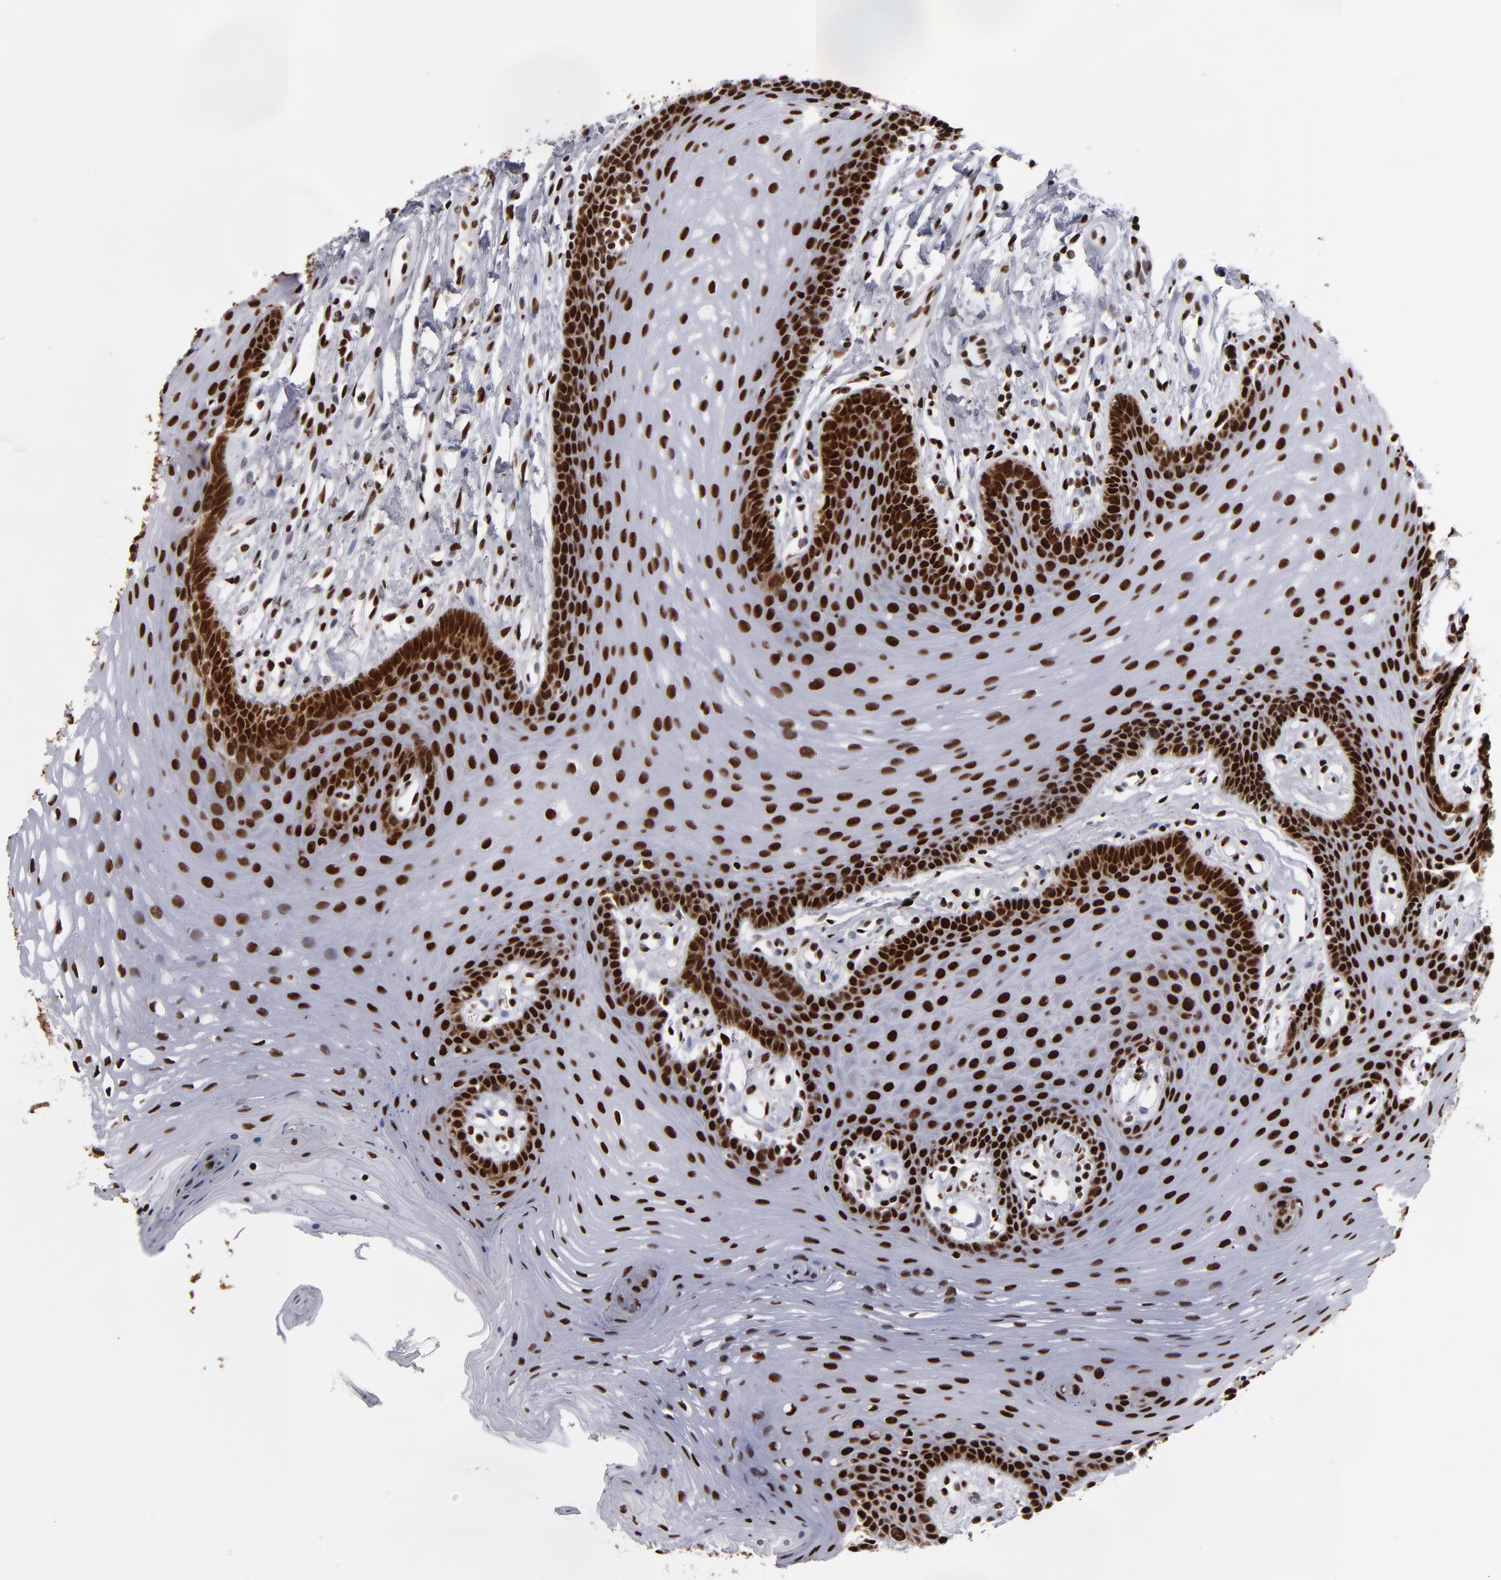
{"staining": {"intensity": "strong", "quantity": ">75%", "location": "nuclear"}, "tissue": "oral mucosa", "cell_type": "Squamous epithelial cells", "image_type": "normal", "snomed": [{"axis": "morphology", "description": "Normal tissue, NOS"}, {"axis": "topography", "description": "Oral tissue"}], "caption": "Protein expression analysis of benign human oral mucosa reveals strong nuclear positivity in about >75% of squamous epithelial cells. Nuclei are stained in blue.", "gene": "MRE11", "patient": {"sex": "male", "age": 62}}